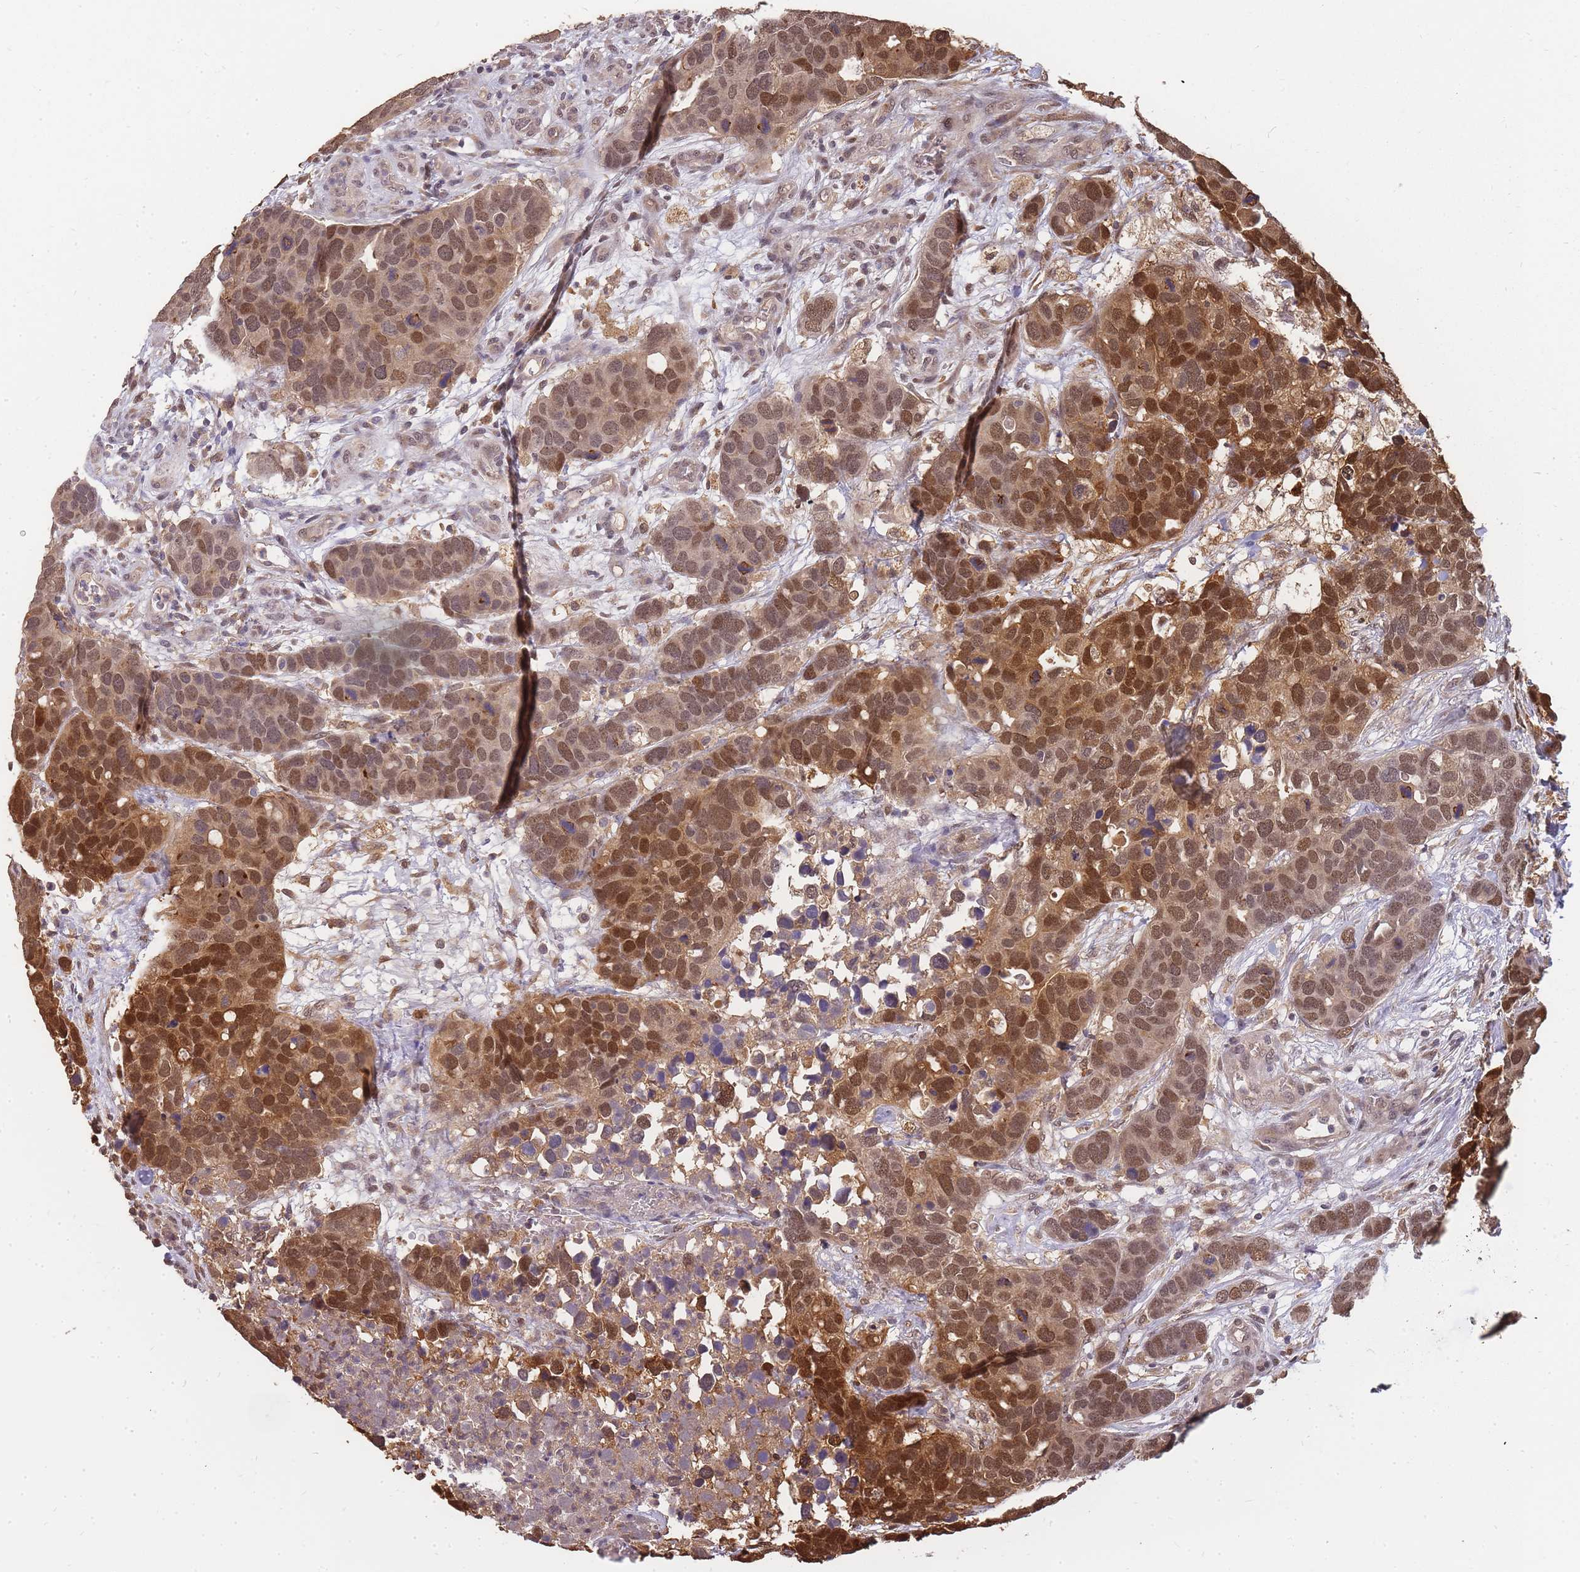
{"staining": {"intensity": "strong", "quantity": ">75%", "location": "nuclear"}, "tissue": "breast cancer", "cell_type": "Tumor cells", "image_type": "cancer", "snomed": [{"axis": "morphology", "description": "Duct carcinoma"}, {"axis": "topography", "description": "Breast"}], "caption": "Immunohistochemistry (IHC) (DAB) staining of human breast cancer (invasive ductal carcinoma) reveals strong nuclear protein staining in about >75% of tumor cells.", "gene": "CDKN2AIPNL", "patient": {"sex": "female", "age": 83}}